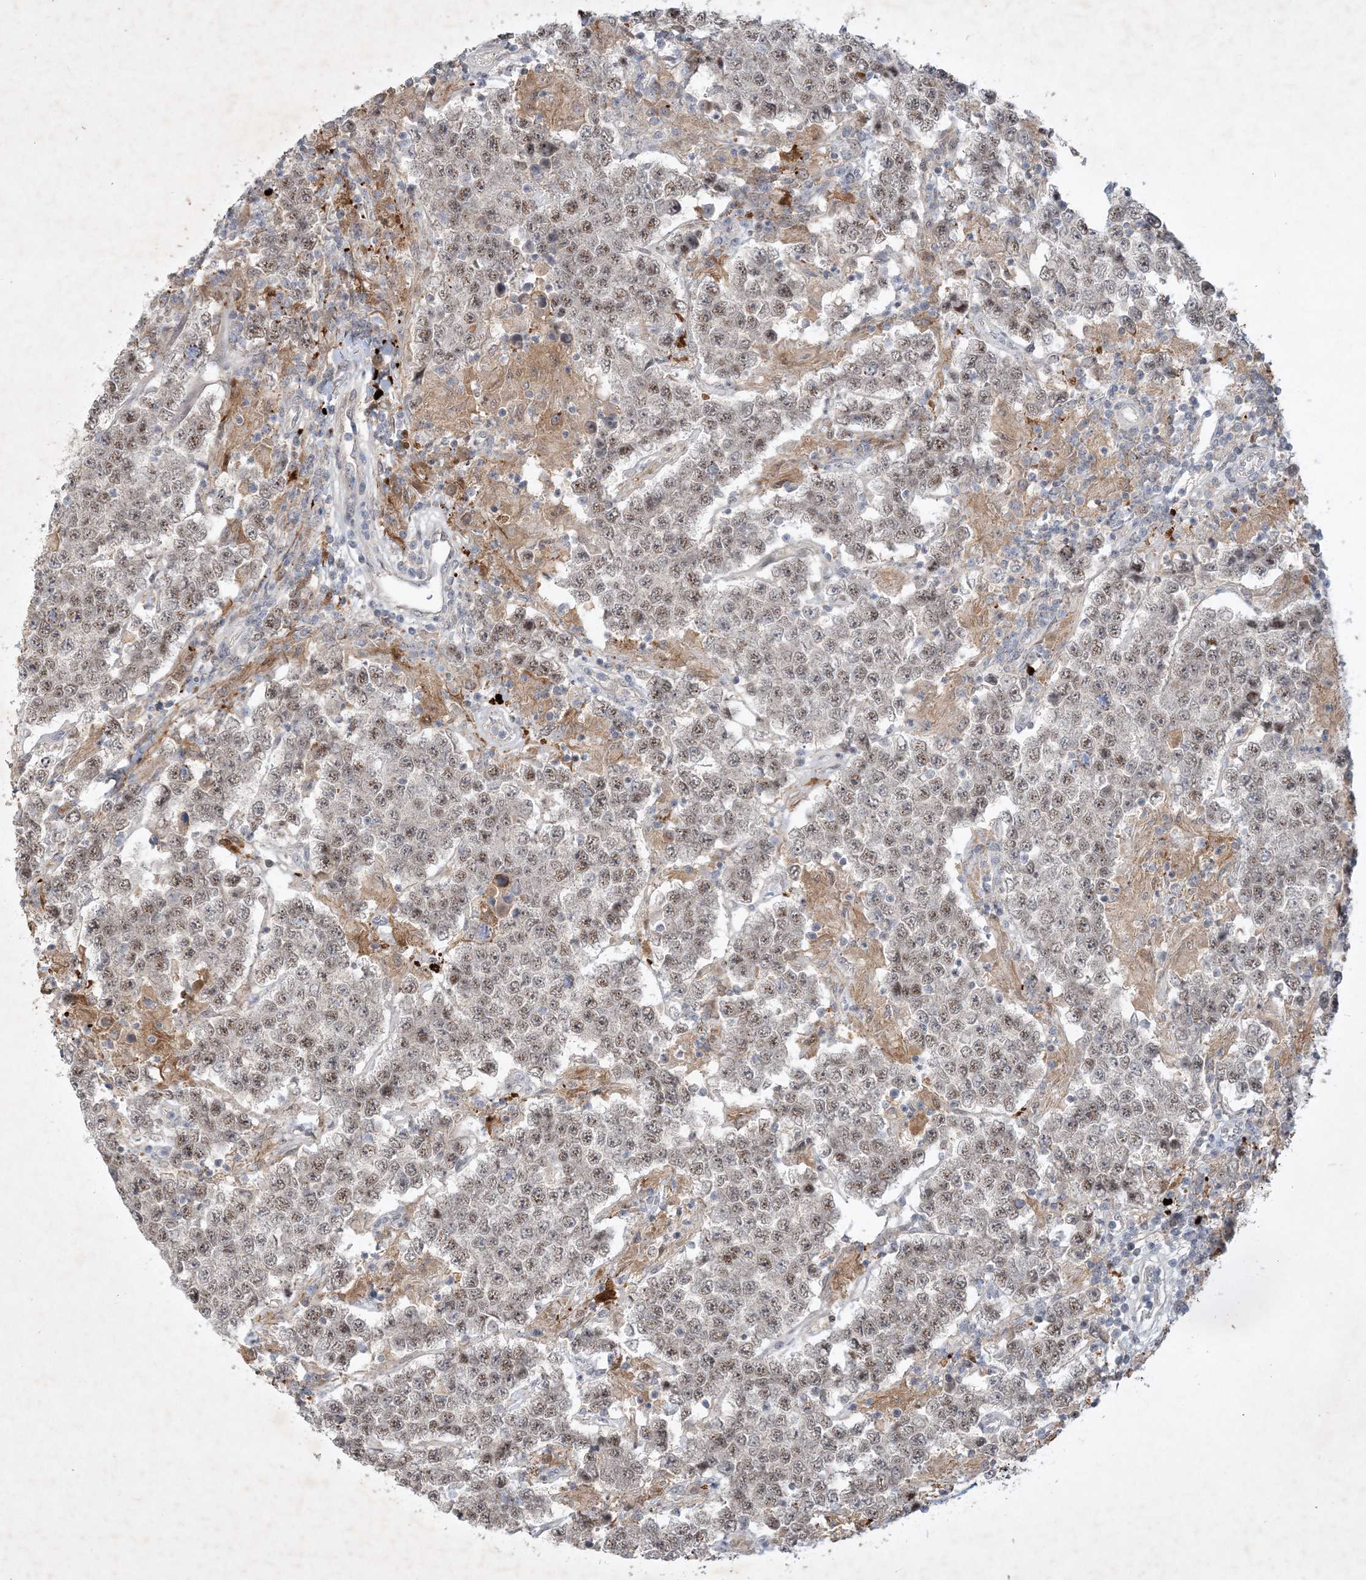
{"staining": {"intensity": "weak", "quantity": ">75%", "location": "nuclear"}, "tissue": "testis cancer", "cell_type": "Tumor cells", "image_type": "cancer", "snomed": [{"axis": "morphology", "description": "Normal tissue, NOS"}, {"axis": "morphology", "description": "Urothelial carcinoma, High grade"}, {"axis": "morphology", "description": "Seminoma, NOS"}, {"axis": "morphology", "description": "Carcinoma, Embryonal, NOS"}, {"axis": "topography", "description": "Urinary bladder"}, {"axis": "topography", "description": "Testis"}], "caption": "The micrograph shows a brown stain indicating the presence of a protein in the nuclear of tumor cells in seminoma (testis).", "gene": "THG1L", "patient": {"sex": "male", "age": 41}}